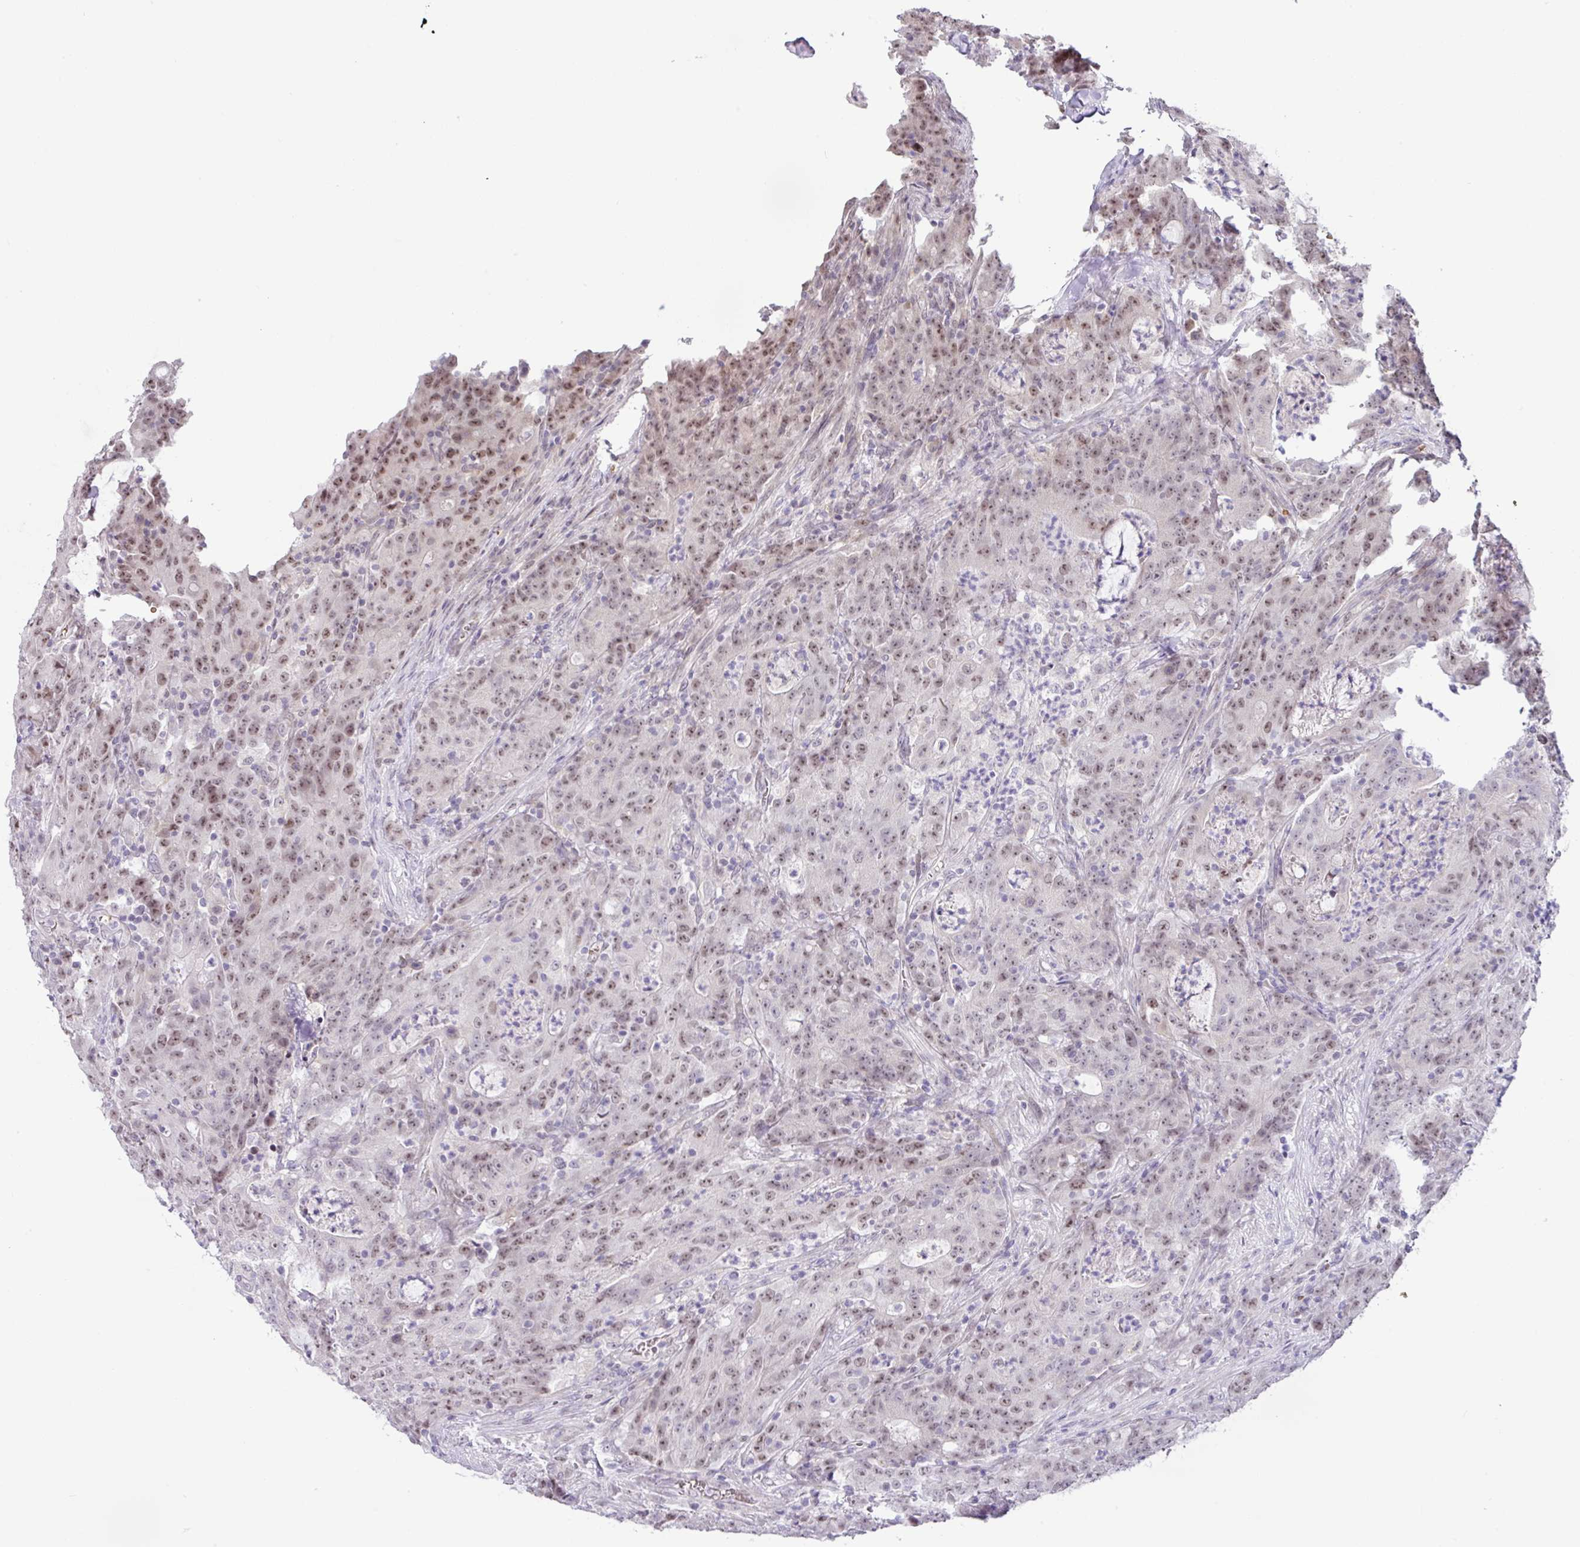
{"staining": {"intensity": "moderate", "quantity": ">75%", "location": "nuclear"}, "tissue": "colorectal cancer", "cell_type": "Tumor cells", "image_type": "cancer", "snomed": [{"axis": "morphology", "description": "Adenocarcinoma, NOS"}, {"axis": "topography", "description": "Colon"}], "caption": "A photomicrograph showing moderate nuclear positivity in approximately >75% of tumor cells in colorectal cancer, as visualized by brown immunohistochemical staining.", "gene": "PARP2", "patient": {"sex": "male", "age": 83}}